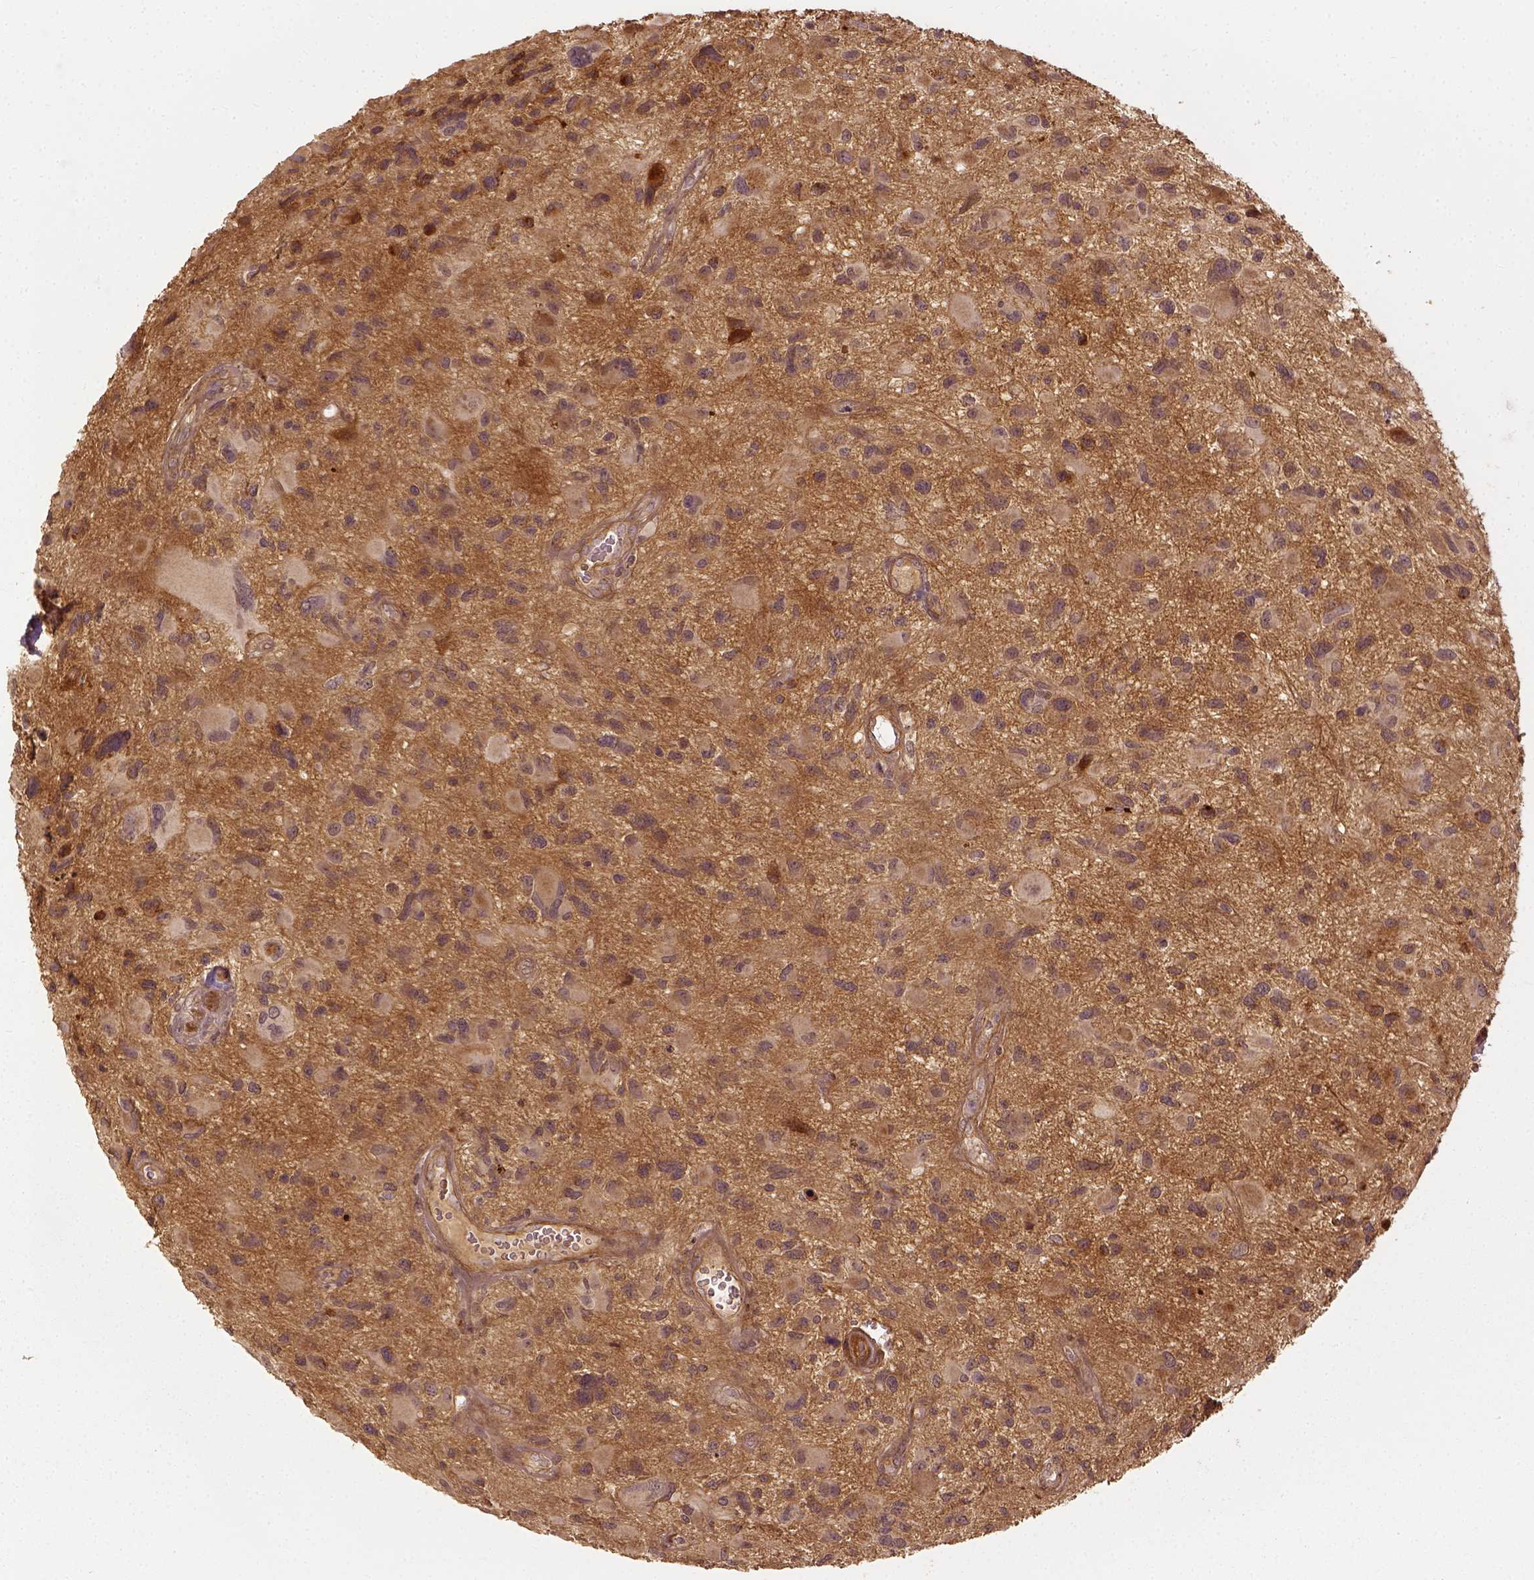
{"staining": {"intensity": "weak", "quantity": "25%-75%", "location": "cytoplasmic/membranous"}, "tissue": "glioma", "cell_type": "Tumor cells", "image_type": "cancer", "snomed": [{"axis": "morphology", "description": "Glioma, malignant, NOS"}, {"axis": "morphology", "description": "Glioma, malignant, High grade"}, {"axis": "topography", "description": "Brain"}], "caption": "Immunohistochemical staining of human glioma (malignant) displays weak cytoplasmic/membranous protein positivity in about 25%-75% of tumor cells. (DAB IHC, brown staining for protein, blue staining for nuclei).", "gene": "VEGFA", "patient": {"sex": "female", "age": 71}}